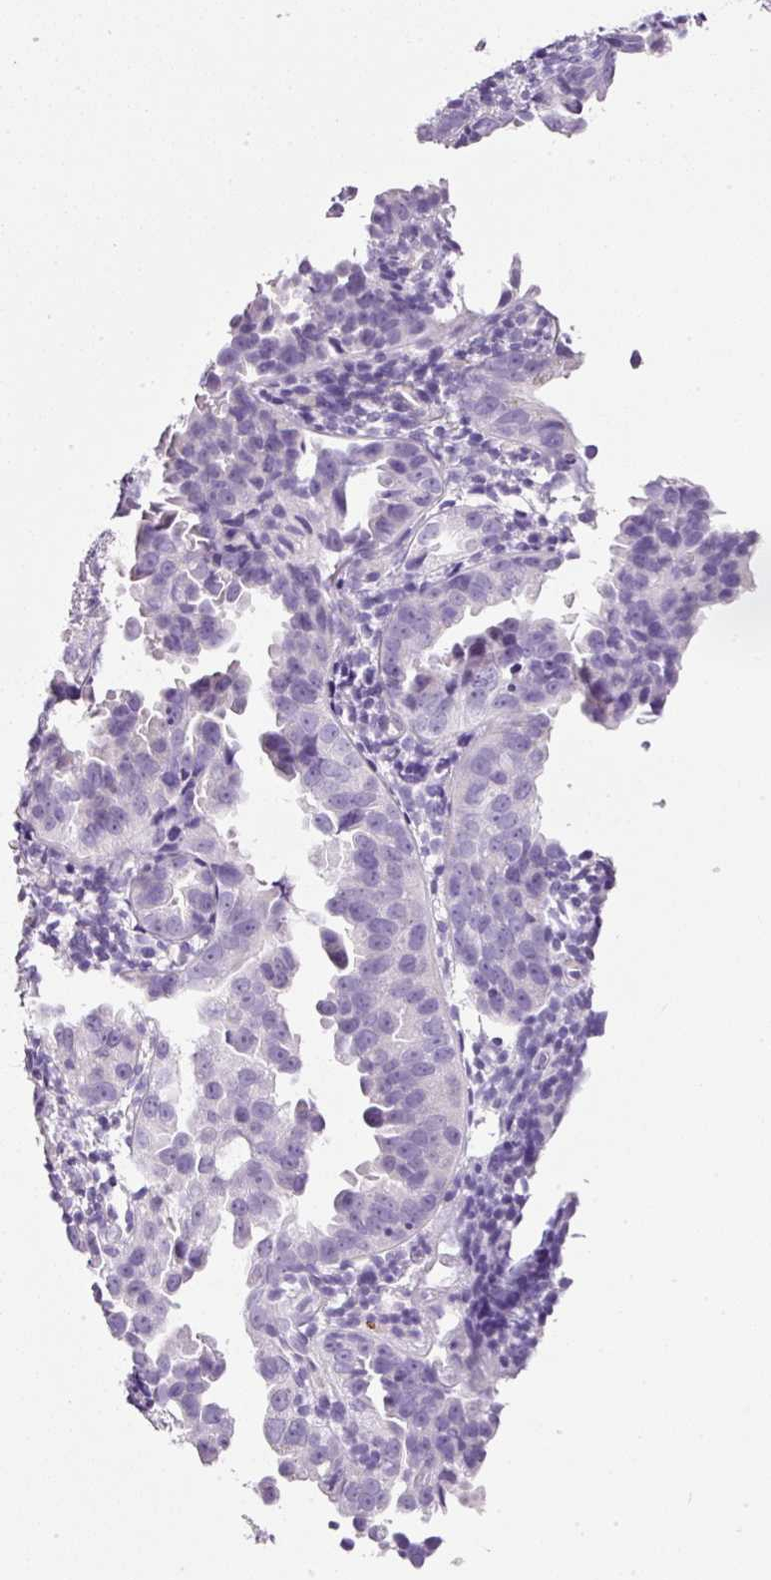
{"staining": {"intensity": "negative", "quantity": "none", "location": "none"}, "tissue": "endometrial cancer", "cell_type": "Tumor cells", "image_type": "cancer", "snomed": [{"axis": "morphology", "description": "Adenocarcinoma, NOS"}, {"axis": "topography", "description": "Endometrium"}], "caption": "Protein analysis of adenocarcinoma (endometrial) reveals no significant staining in tumor cells.", "gene": "BSND", "patient": {"sex": "female", "age": 57}}